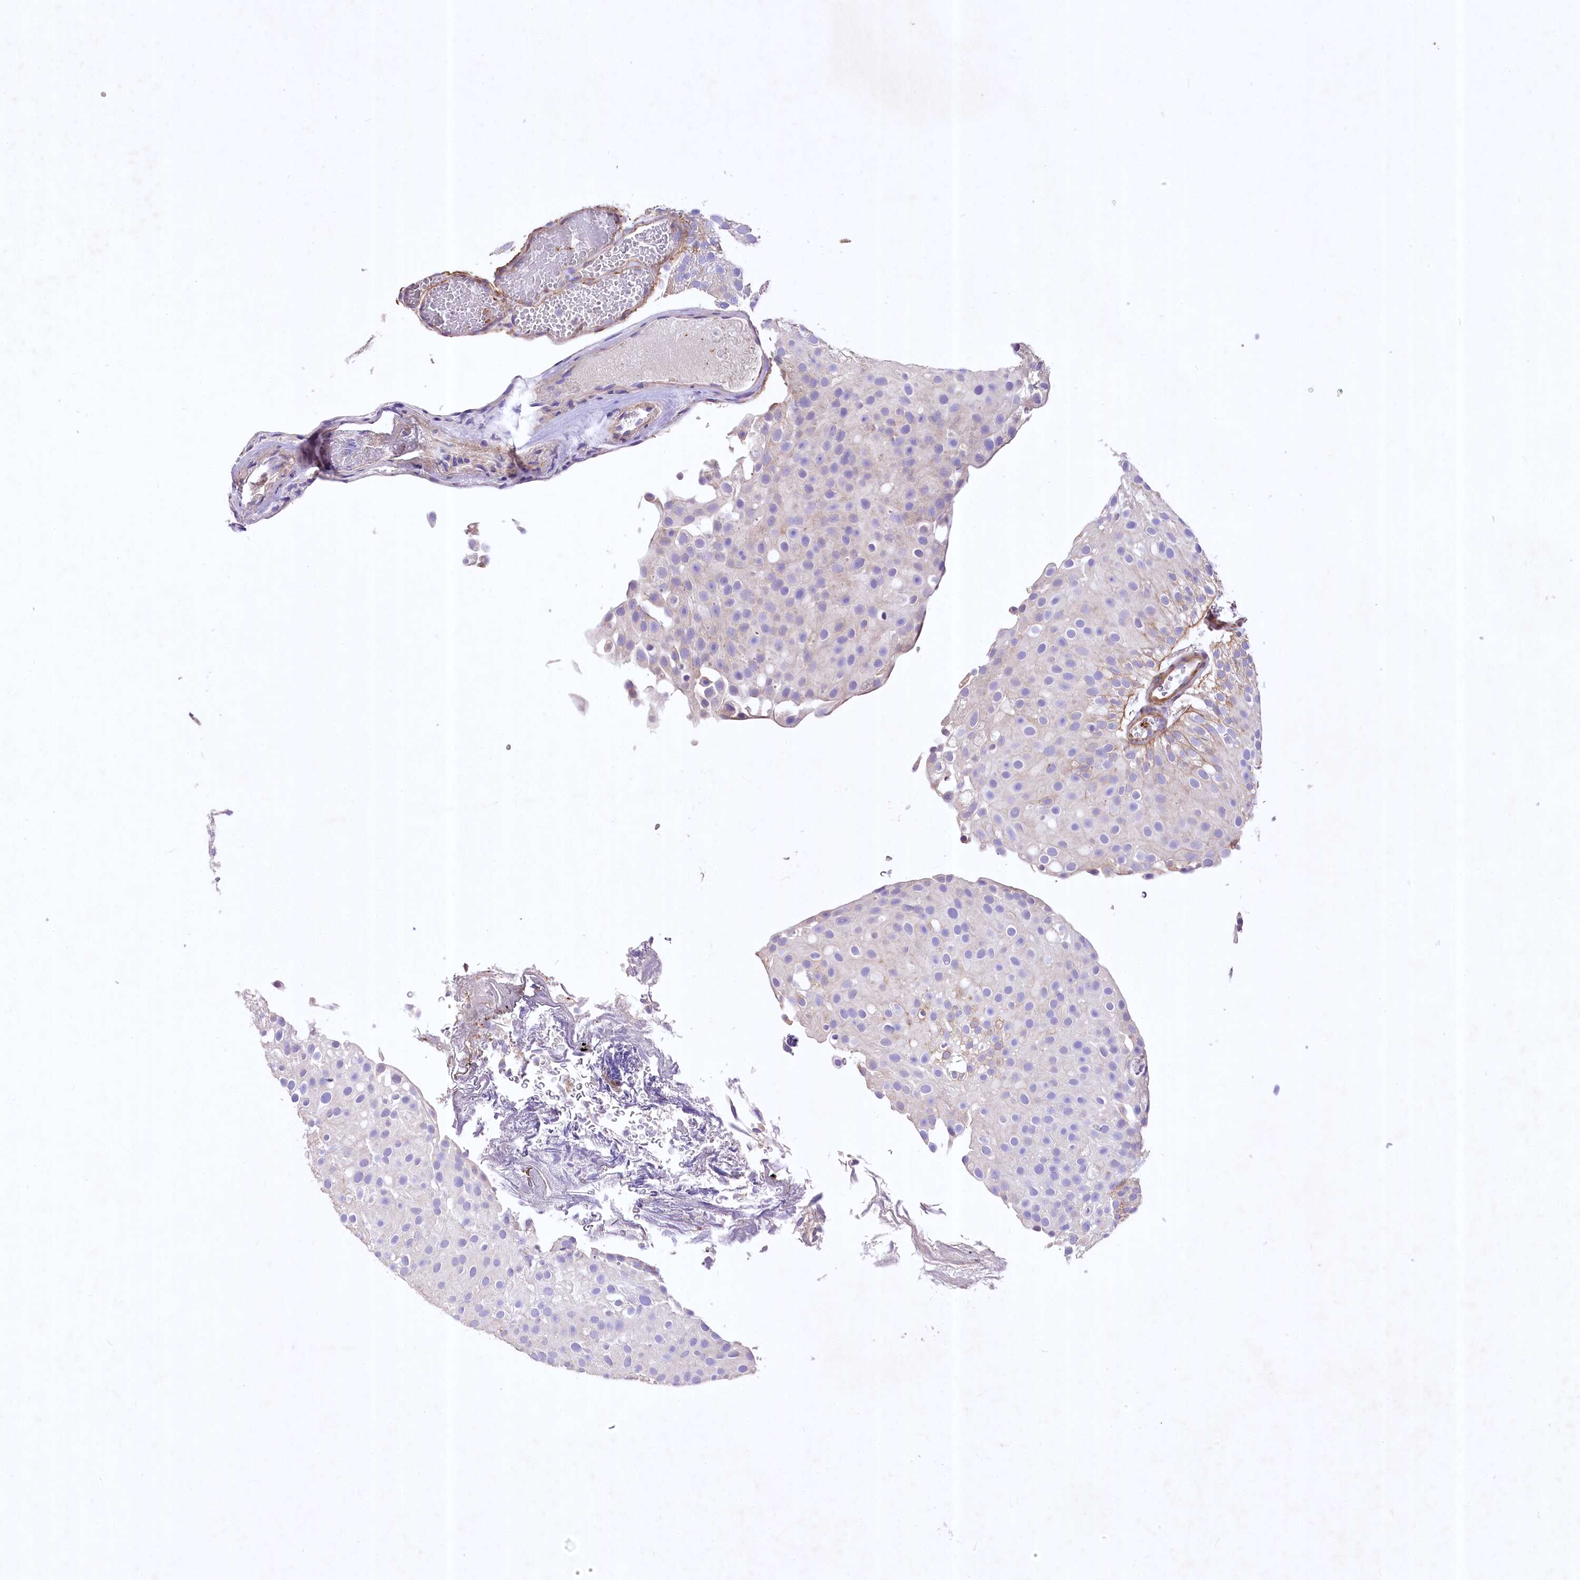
{"staining": {"intensity": "negative", "quantity": "none", "location": "none"}, "tissue": "urothelial cancer", "cell_type": "Tumor cells", "image_type": "cancer", "snomed": [{"axis": "morphology", "description": "Urothelial carcinoma, Low grade"}, {"axis": "topography", "description": "Urinary bladder"}], "caption": "Immunohistochemistry (IHC) of urothelial carcinoma (low-grade) shows no staining in tumor cells.", "gene": "RDH16", "patient": {"sex": "male", "age": 78}}